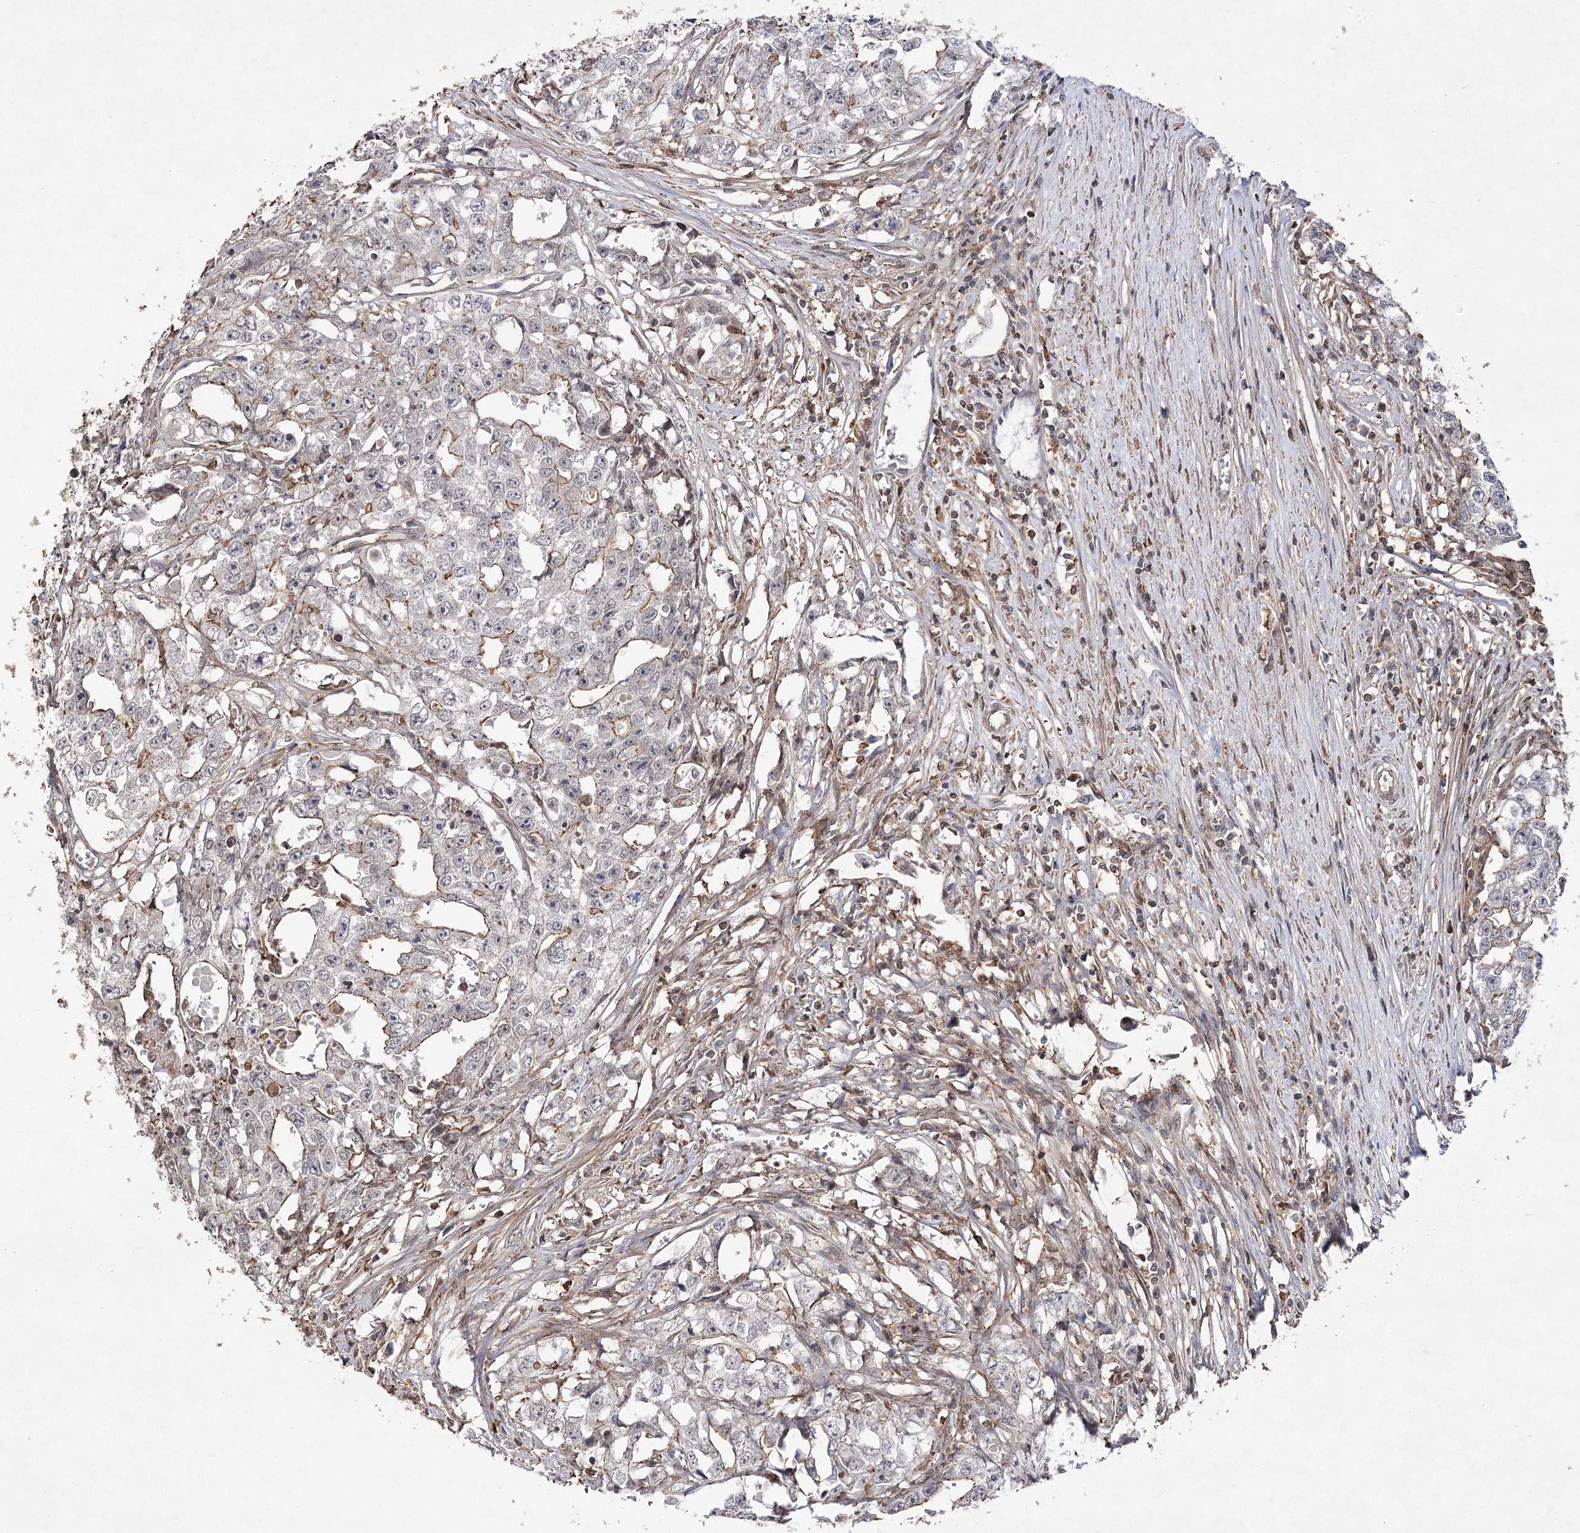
{"staining": {"intensity": "moderate", "quantity": "<25%", "location": "cytoplasmic/membranous"}, "tissue": "testis cancer", "cell_type": "Tumor cells", "image_type": "cancer", "snomed": [{"axis": "morphology", "description": "Seminoma, NOS"}, {"axis": "morphology", "description": "Carcinoma, Embryonal, NOS"}, {"axis": "topography", "description": "Testis"}], "caption": "The immunohistochemical stain labels moderate cytoplasmic/membranous staining in tumor cells of testis seminoma tissue. (Stains: DAB in brown, nuclei in blue, Microscopy: brightfield microscopy at high magnification).", "gene": "OBSL1", "patient": {"sex": "male", "age": 43}}